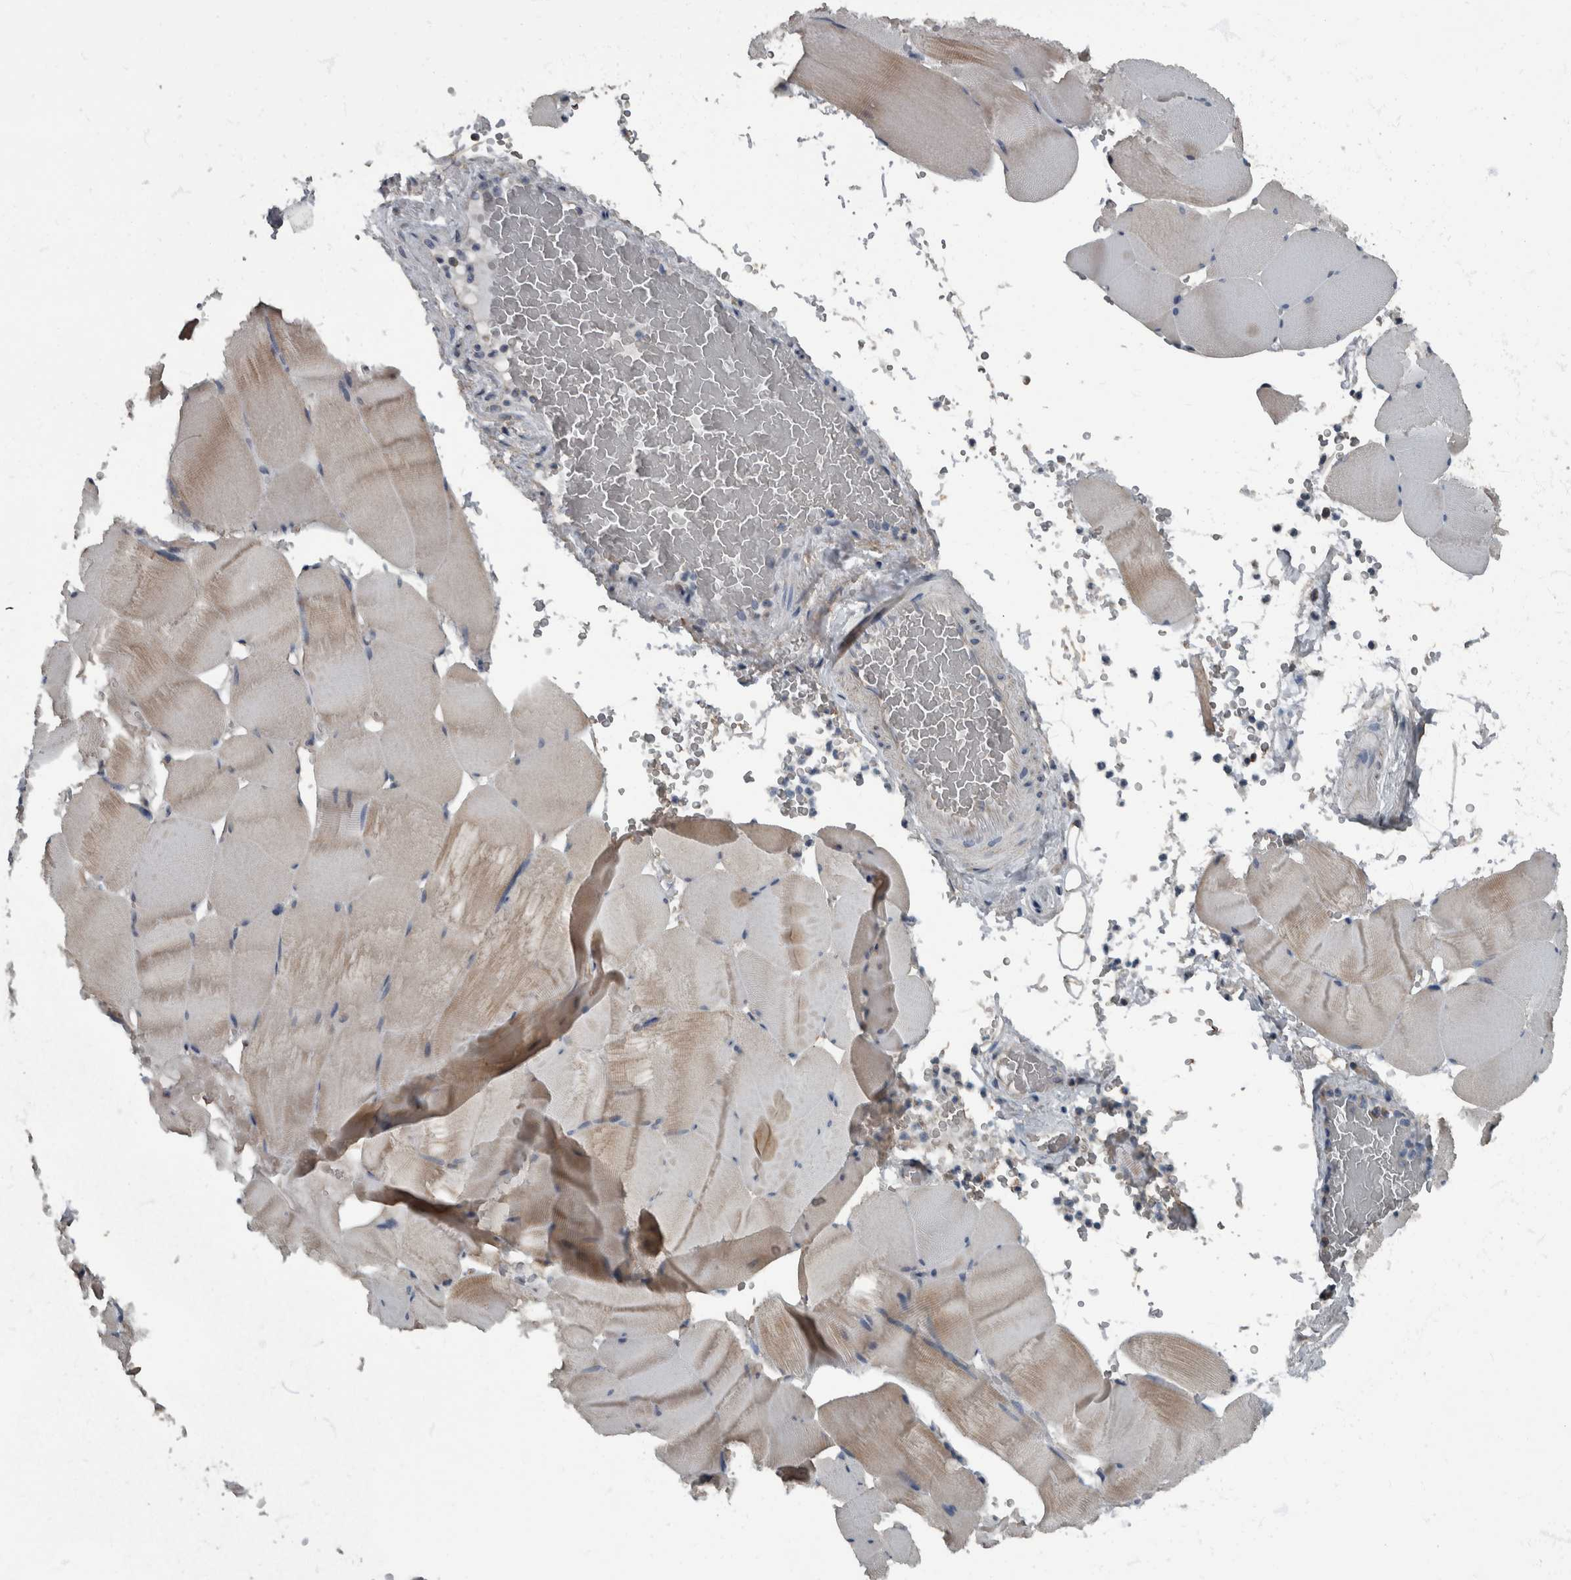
{"staining": {"intensity": "weak", "quantity": "<25%", "location": "cytoplasmic/membranous"}, "tissue": "skeletal muscle", "cell_type": "Myocytes", "image_type": "normal", "snomed": [{"axis": "morphology", "description": "Normal tissue, NOS"}, {"axis": "topography", "description": "Skeletal muscle"}], "caption": "Protein analysis of benign skeletal muscle demonstrates no significant positivity in myocytes.", "gene": "RABGGTB", "patient": {"sex": "male", "age": 62}}